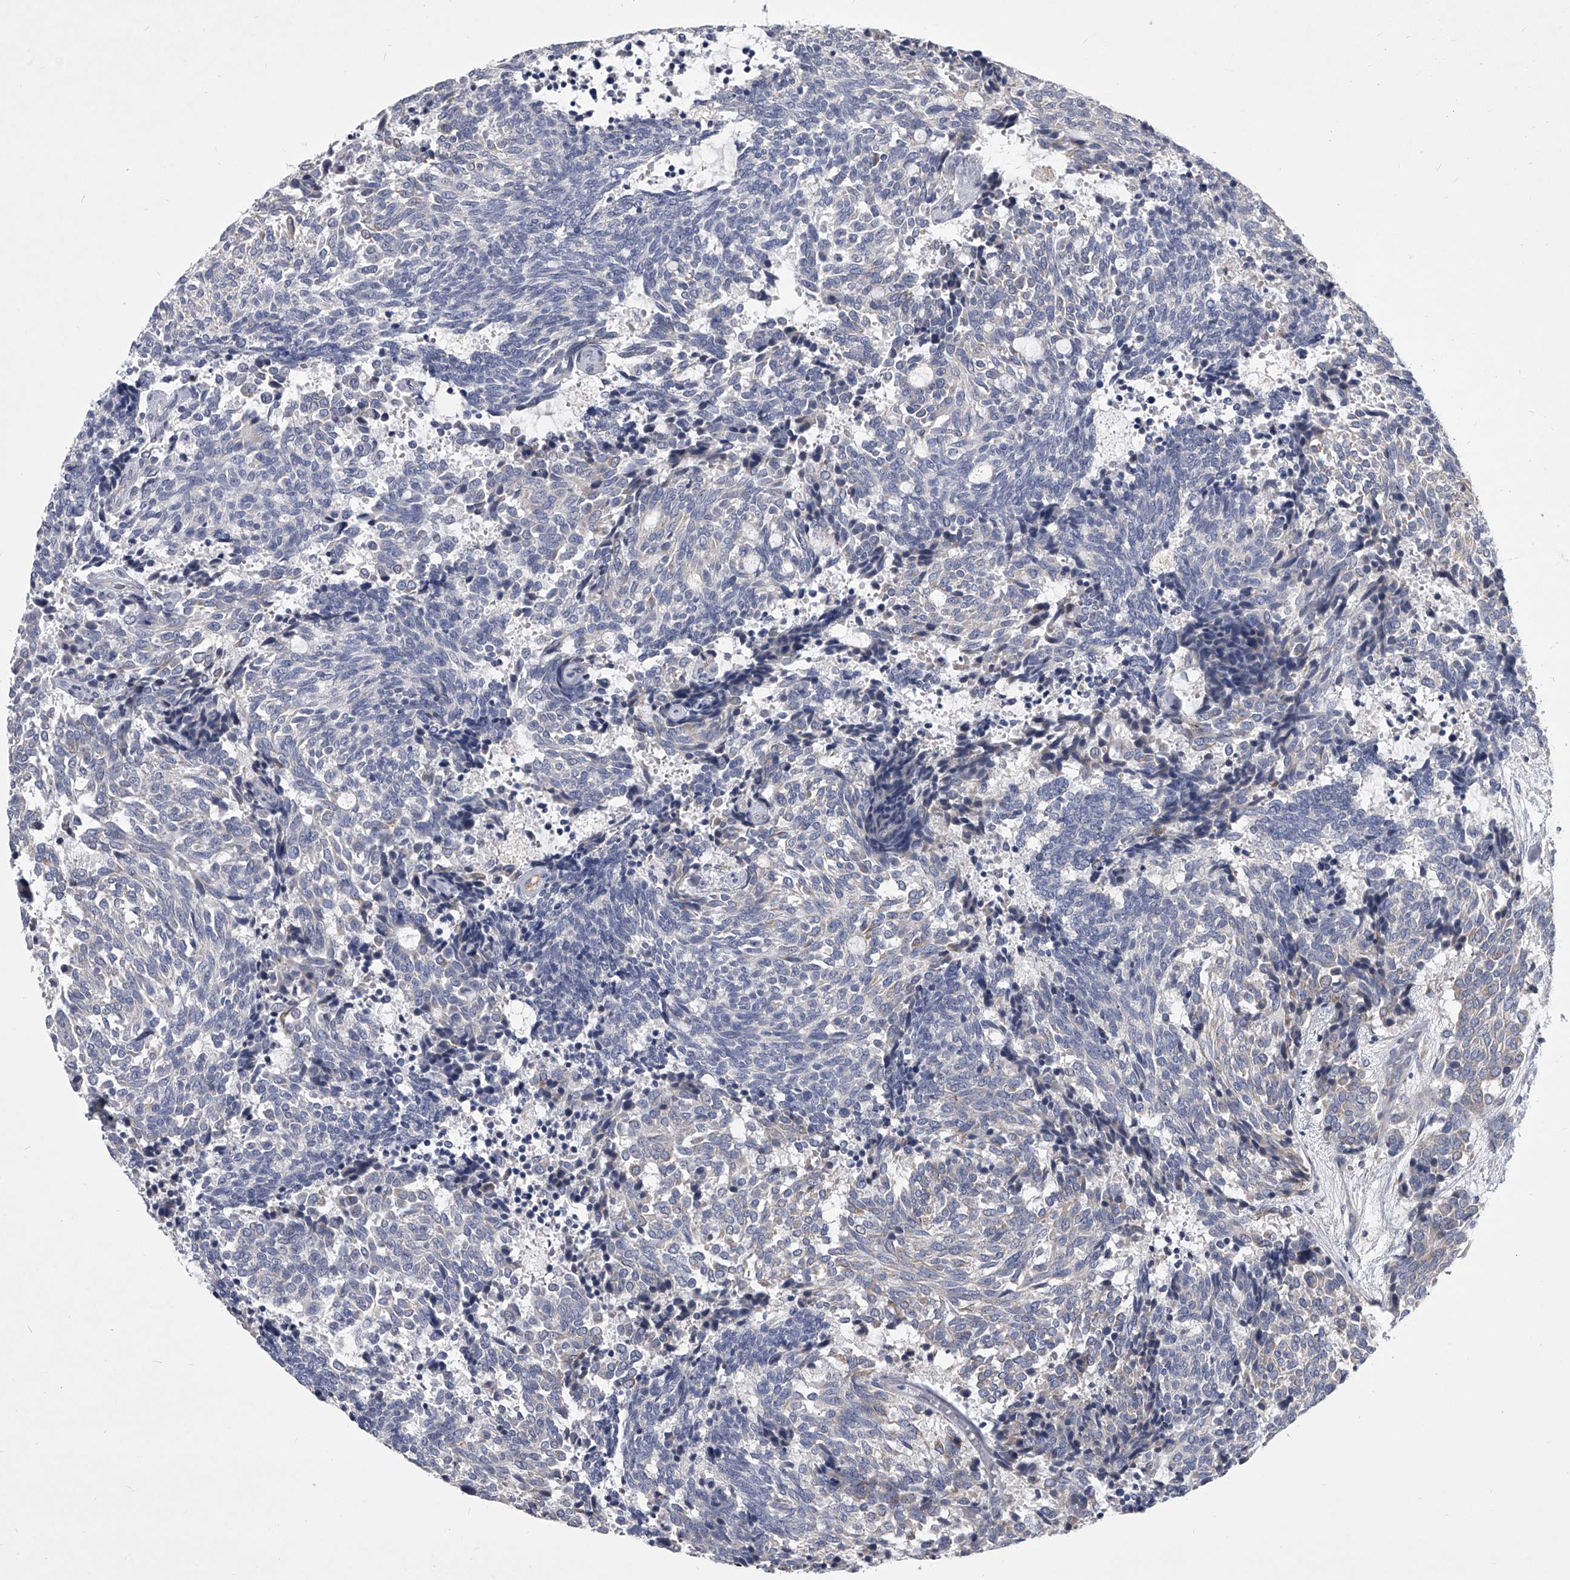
{"staining": {"intensity": "negative", "quantity": "none", "location": "none"}, "tissue": "carcinoid", "cell_type": "Tumor cells", "image_type": "cancer", "snomed": [{"axis": "morphology", "description": "Carcinoid, malignant, NOS"}, {"axis": "topography", "description": "Pancreas"}], "caption": "A micrograph of human carcinoid is negative for staining in tumor cells.", "gene": "CCR4", "patient": {"sex": "female", "age": 54}}